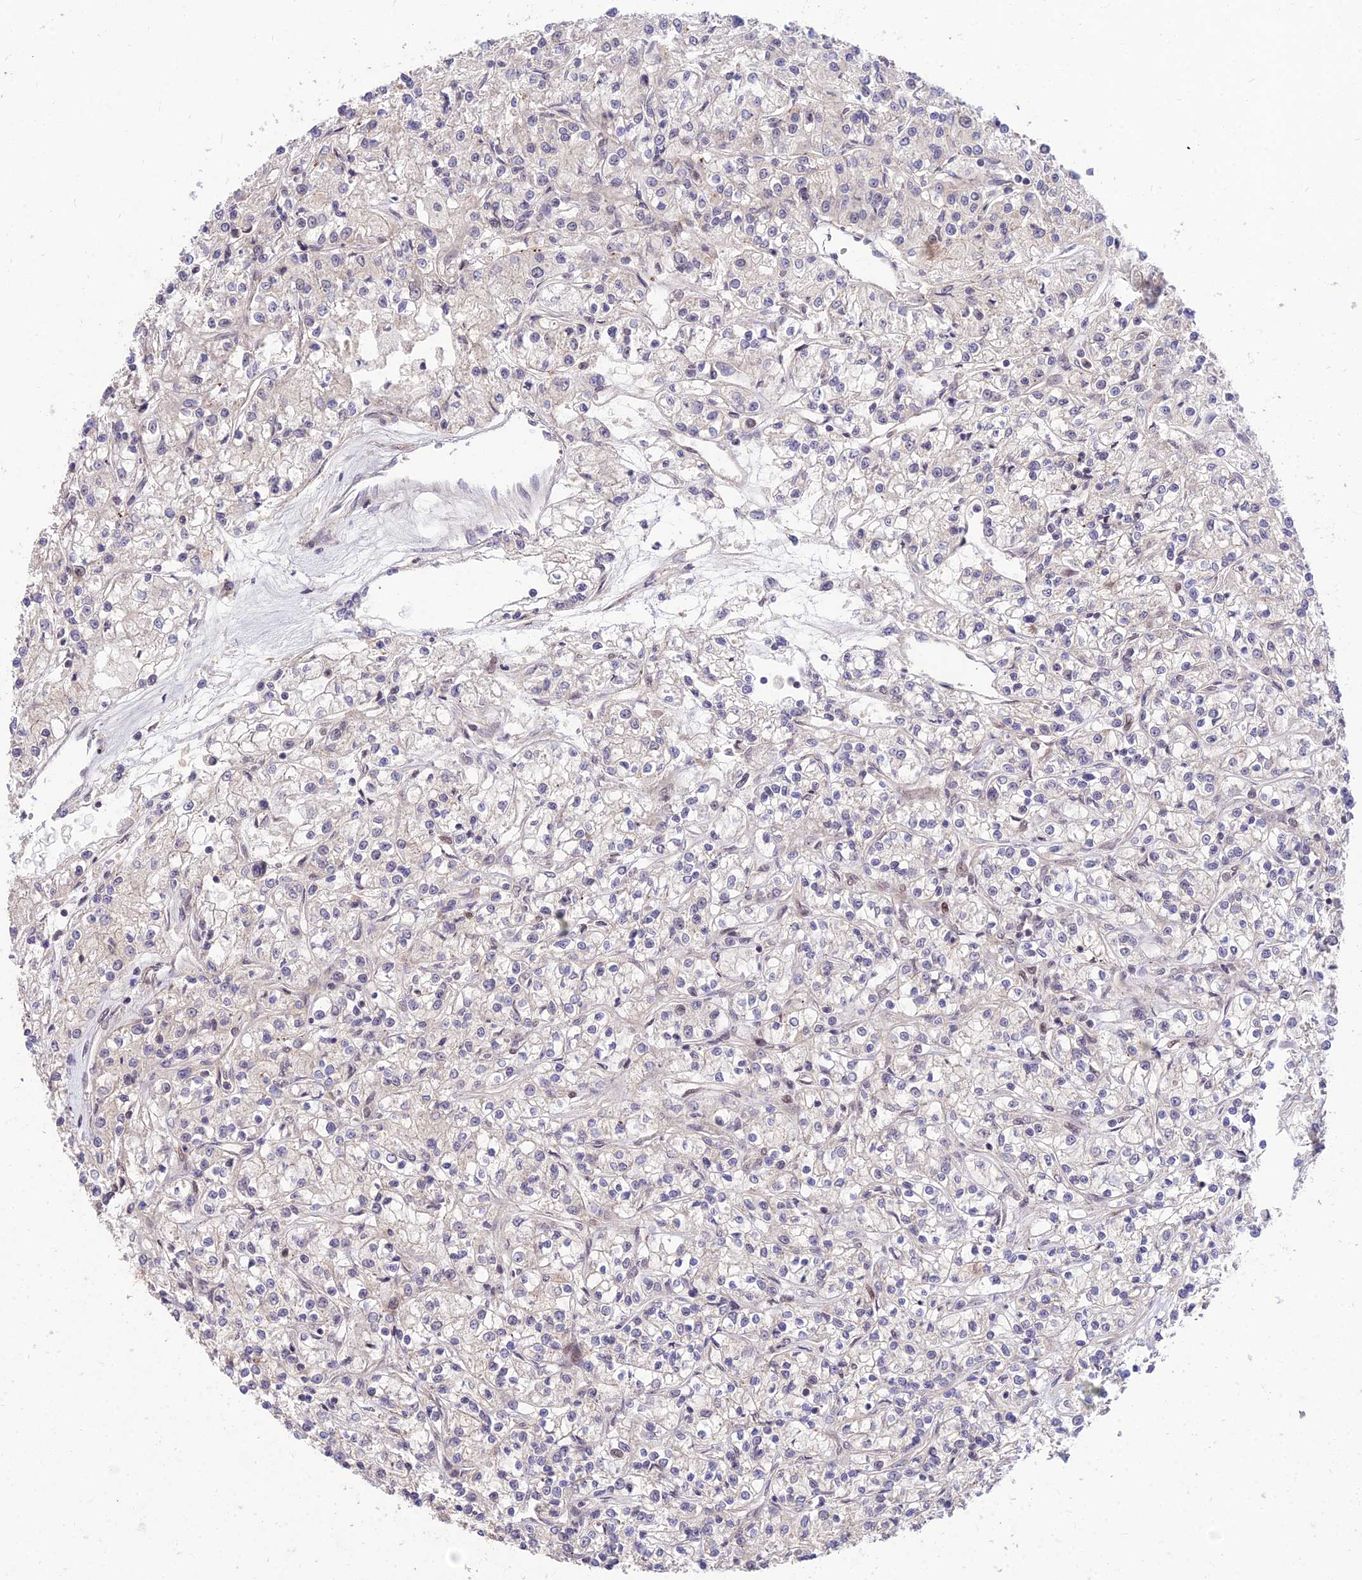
{"staining": {"intensity": "negative", "quantity": "none", "location": "none"}, "tissue": "renal cancer", "cell_type": "Tumor cells", "image_type": "cancer", "snomed": [{"axis": "morphology", "description": "Adenocarcinoma, NOS"}, {"axis": "topography", "description": "Kidney"}], "caption": "The histopathology image demonstrates no staining of tumor cells in renal adenocarcinoma.", "gene": "ZNF85", "patient": {"sex": "female", "age": 59}}